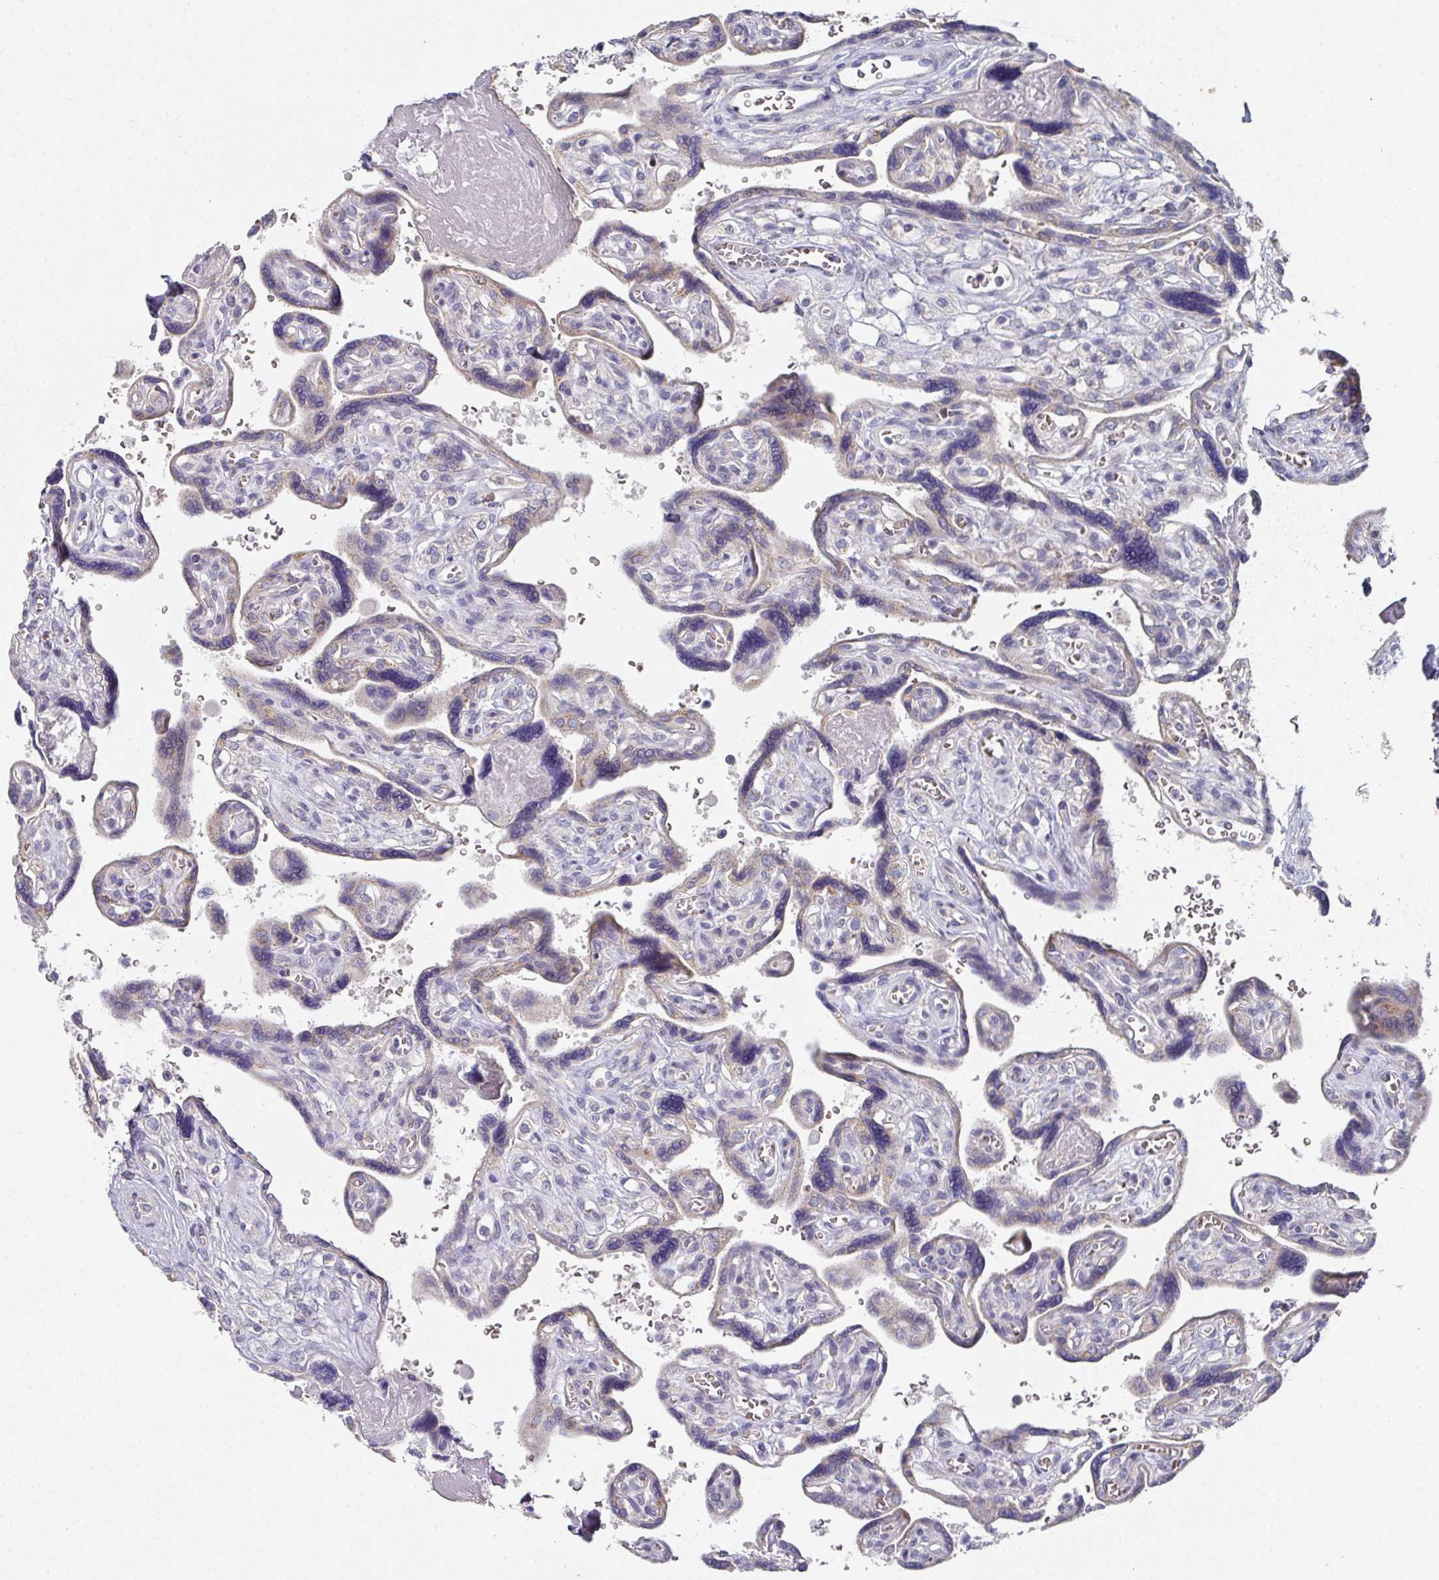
{"staining": {"intensity": "moderate", "quantity": ">75%", "location": "cytoplasmic/membranous"}, "tissue": "placenta", "cell_type": "Decidual cells", "image_type": "normal", "snomed": [{"axis": "morphology", "description": "Normal tissue, NOS"}, {"axis": "topography", "description": "Placenta"}], "caption": "Brown immunohistochemical staining in normal human placenta exhibits moderate cytoplasmic/membranous expression in about >75% of decidual cells. (DAB IHC with brightfield microscopy, high magnification).", "gene": "PYROXD2", "patient": {"sex": "female", "age": 39}}